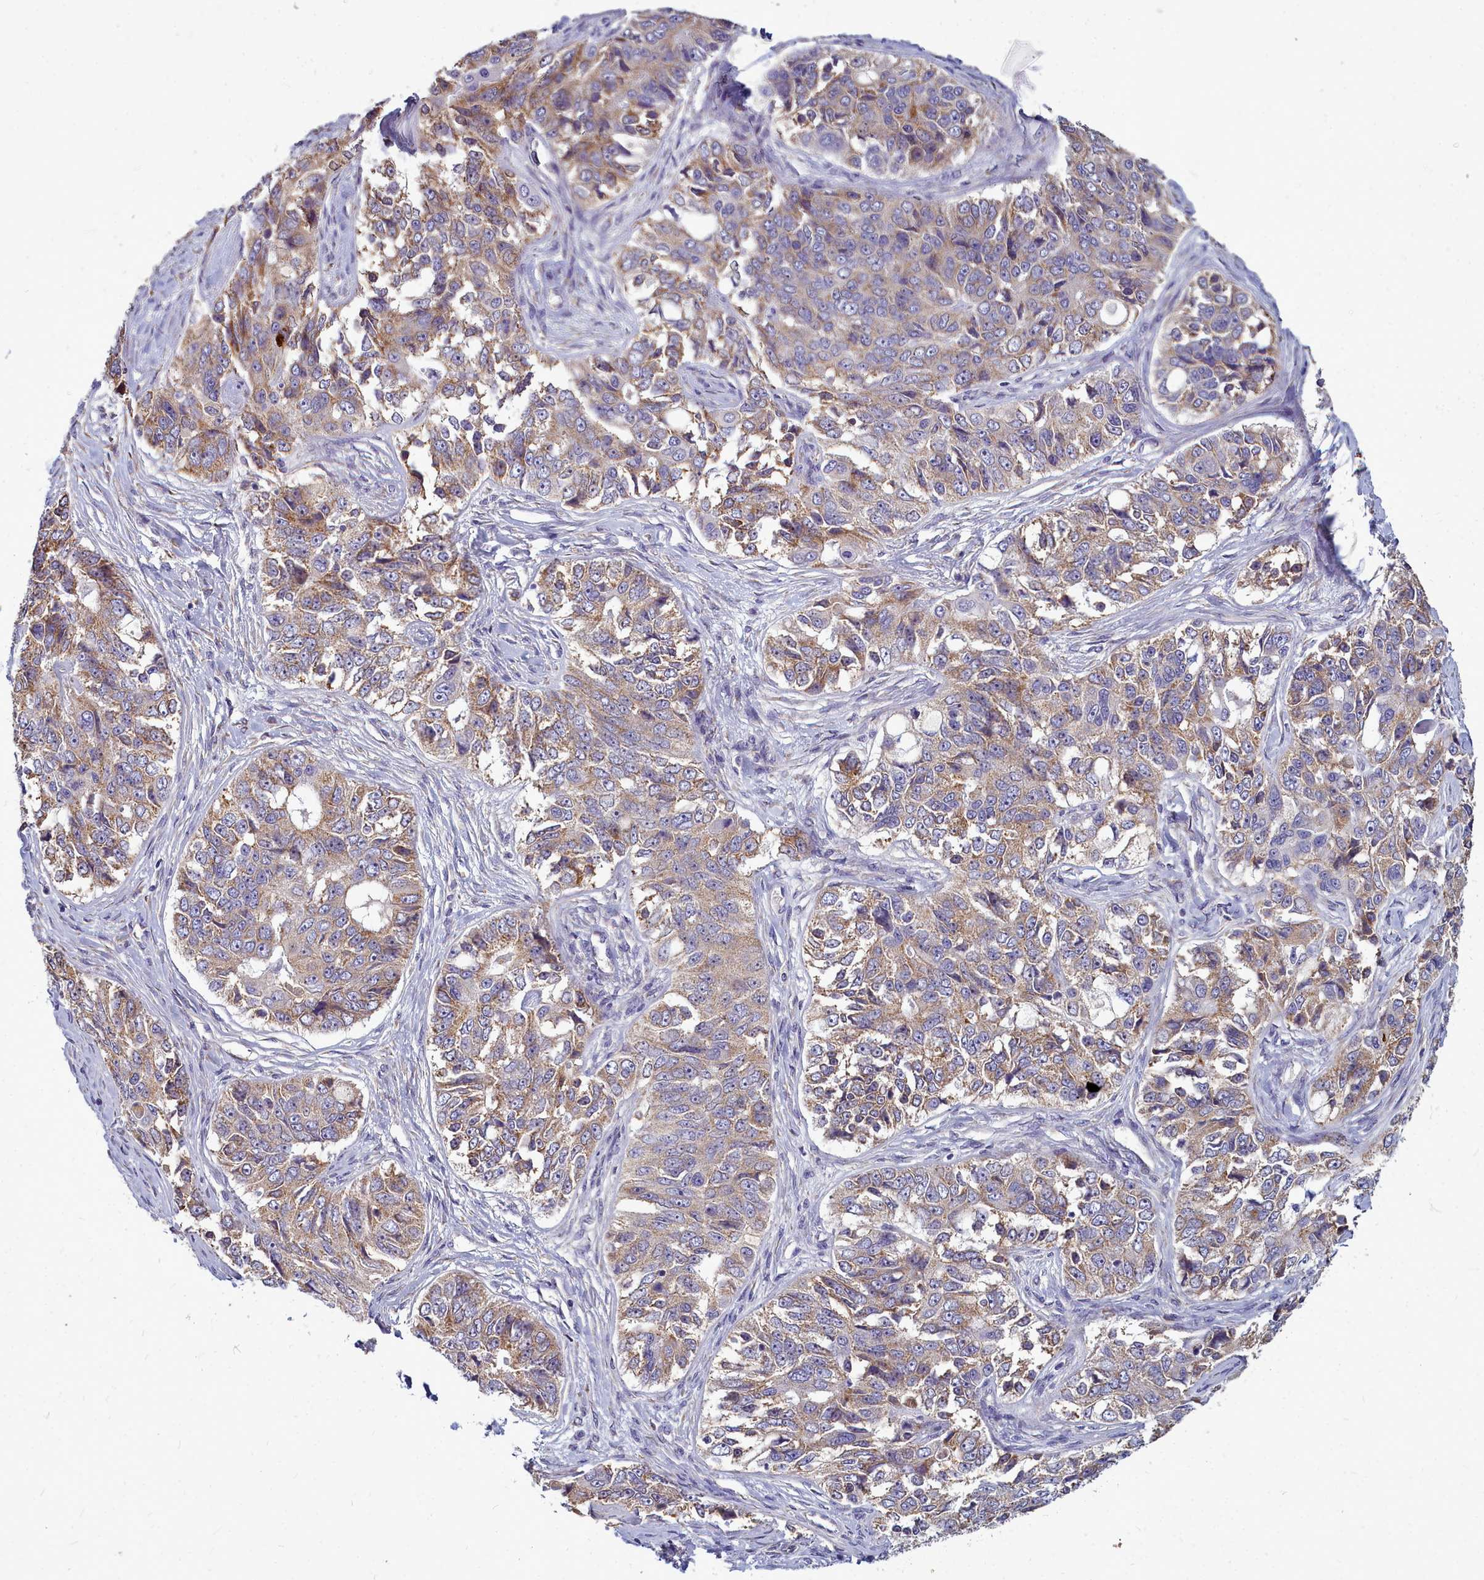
{"staining": {"intensity": "moderate", "quantity": "25%-75%", "location": "cytoplasmic/membranous"}, "tissue": "ovarian cancer", "cell_type": "Tumor cells", "image_type": "cancer", "snomed": [{"axis": "morphology", "description": "Carcinoma, endometroid"}, {"axis": "topography", "description": "Ovary"}], "caption": "Immunohistochemical staining of endometroid carcinoma (ovarian) exhibits moderate cytoplasmic/membranous protein expression in about 25%-75% of tumor cells. The protein is shown in brown color, while the nuclei are stained blue.", "gene": "SMPD4", "patient": {"sex": "female", "age": 51}}